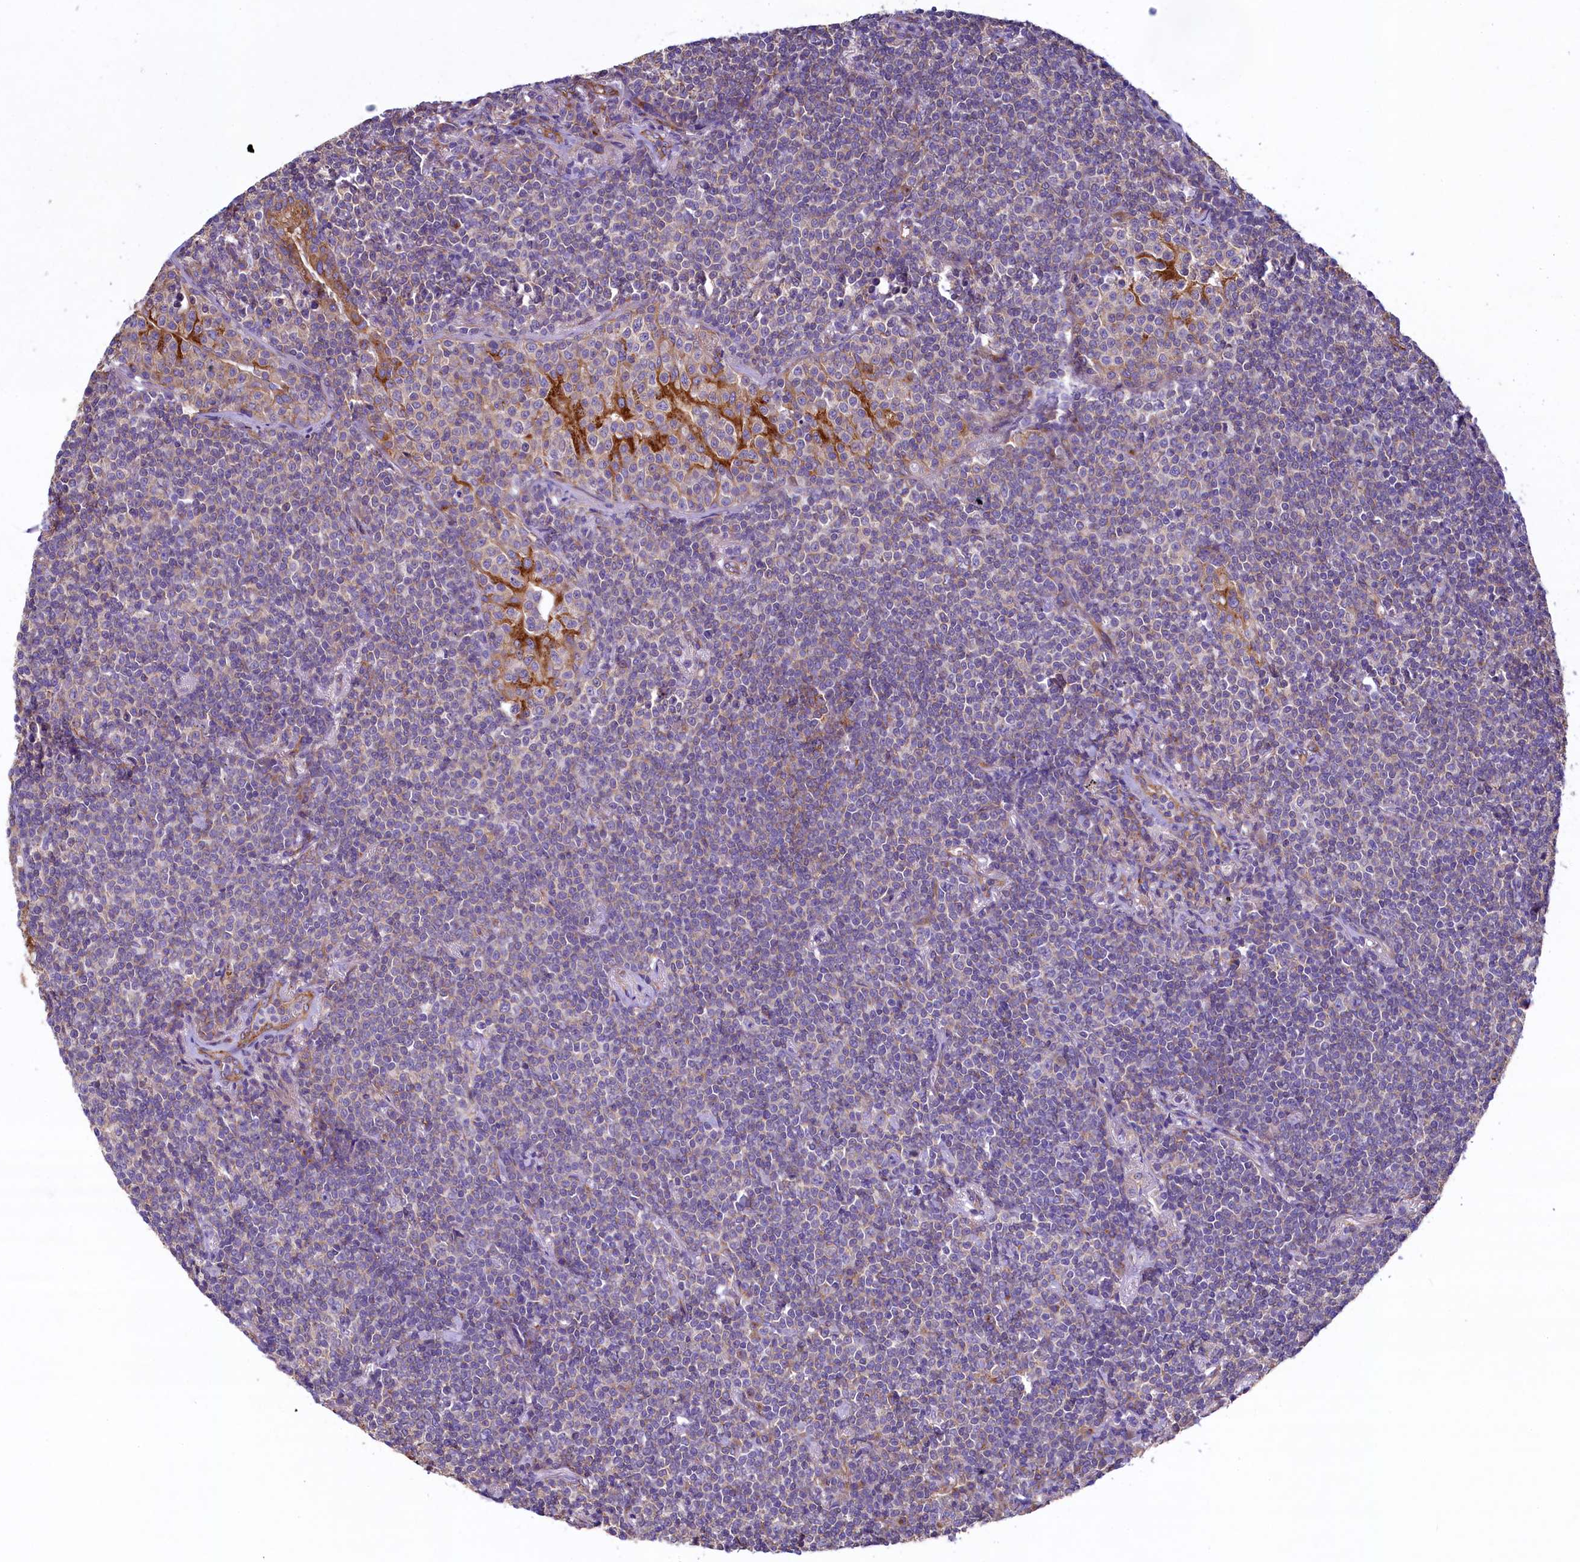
{"staining": {"intensity": "negative", "quantity": "none", "location": "none"}, "tissue": "lymphoma", "cell_type": "Tumor cells", "image_type": "cancer", "snomed": [{"axis": "morphology", "description": "Malignant lymphoma, non-Hodgkin's type, Low grade"}, {"axis": "topography", "description": "Lung"}], "caption": "An immunohistochemistry image of lymphoma is shown. There is no staining in tumor cells of lymphoma.", "gene": "GPR21", "patient": {"sex": "female", "age": 71}}